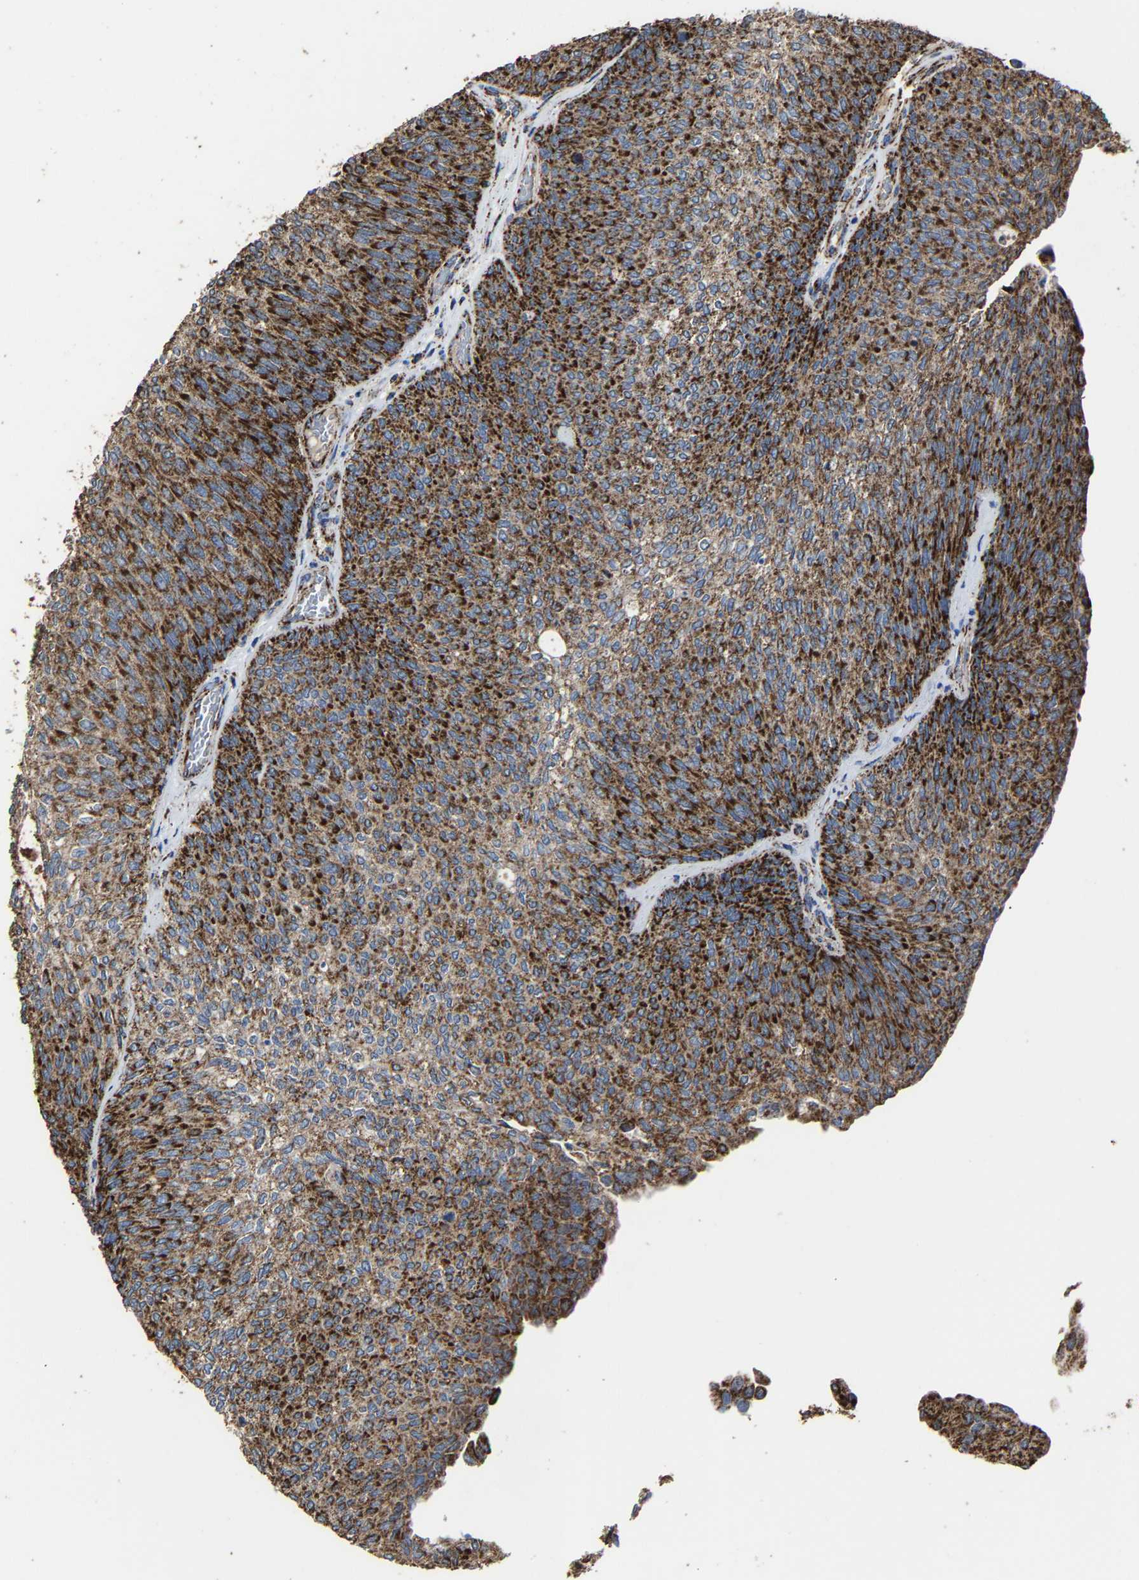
{"staining": {"intensity": "strong", "quantity": ">75%", "location": "cytoplasmic/membranous"}, "tissue": "urothelial cancer", "cell_type": "Tumor cells", "image_type": "cancer", "snomed": [{"axis": "morphology", "description": "Urothelial carcinoma, Low grade"}, {"axis": "topography", "description": "Urinary bladder"}], "caption": "Low-grade urothelial carcinoma was stained to show a protein in brown. There is high levels of strong cytoplasmic/membranous staining in about >75% of tumor cells. The protein of interest is stained brown, and the nuclei are stained in blue (DAB IHC with brightfield microscopy, high magnification).", "gene": "NDUFV3", "patient": {"sex": "female", "age": 79}}